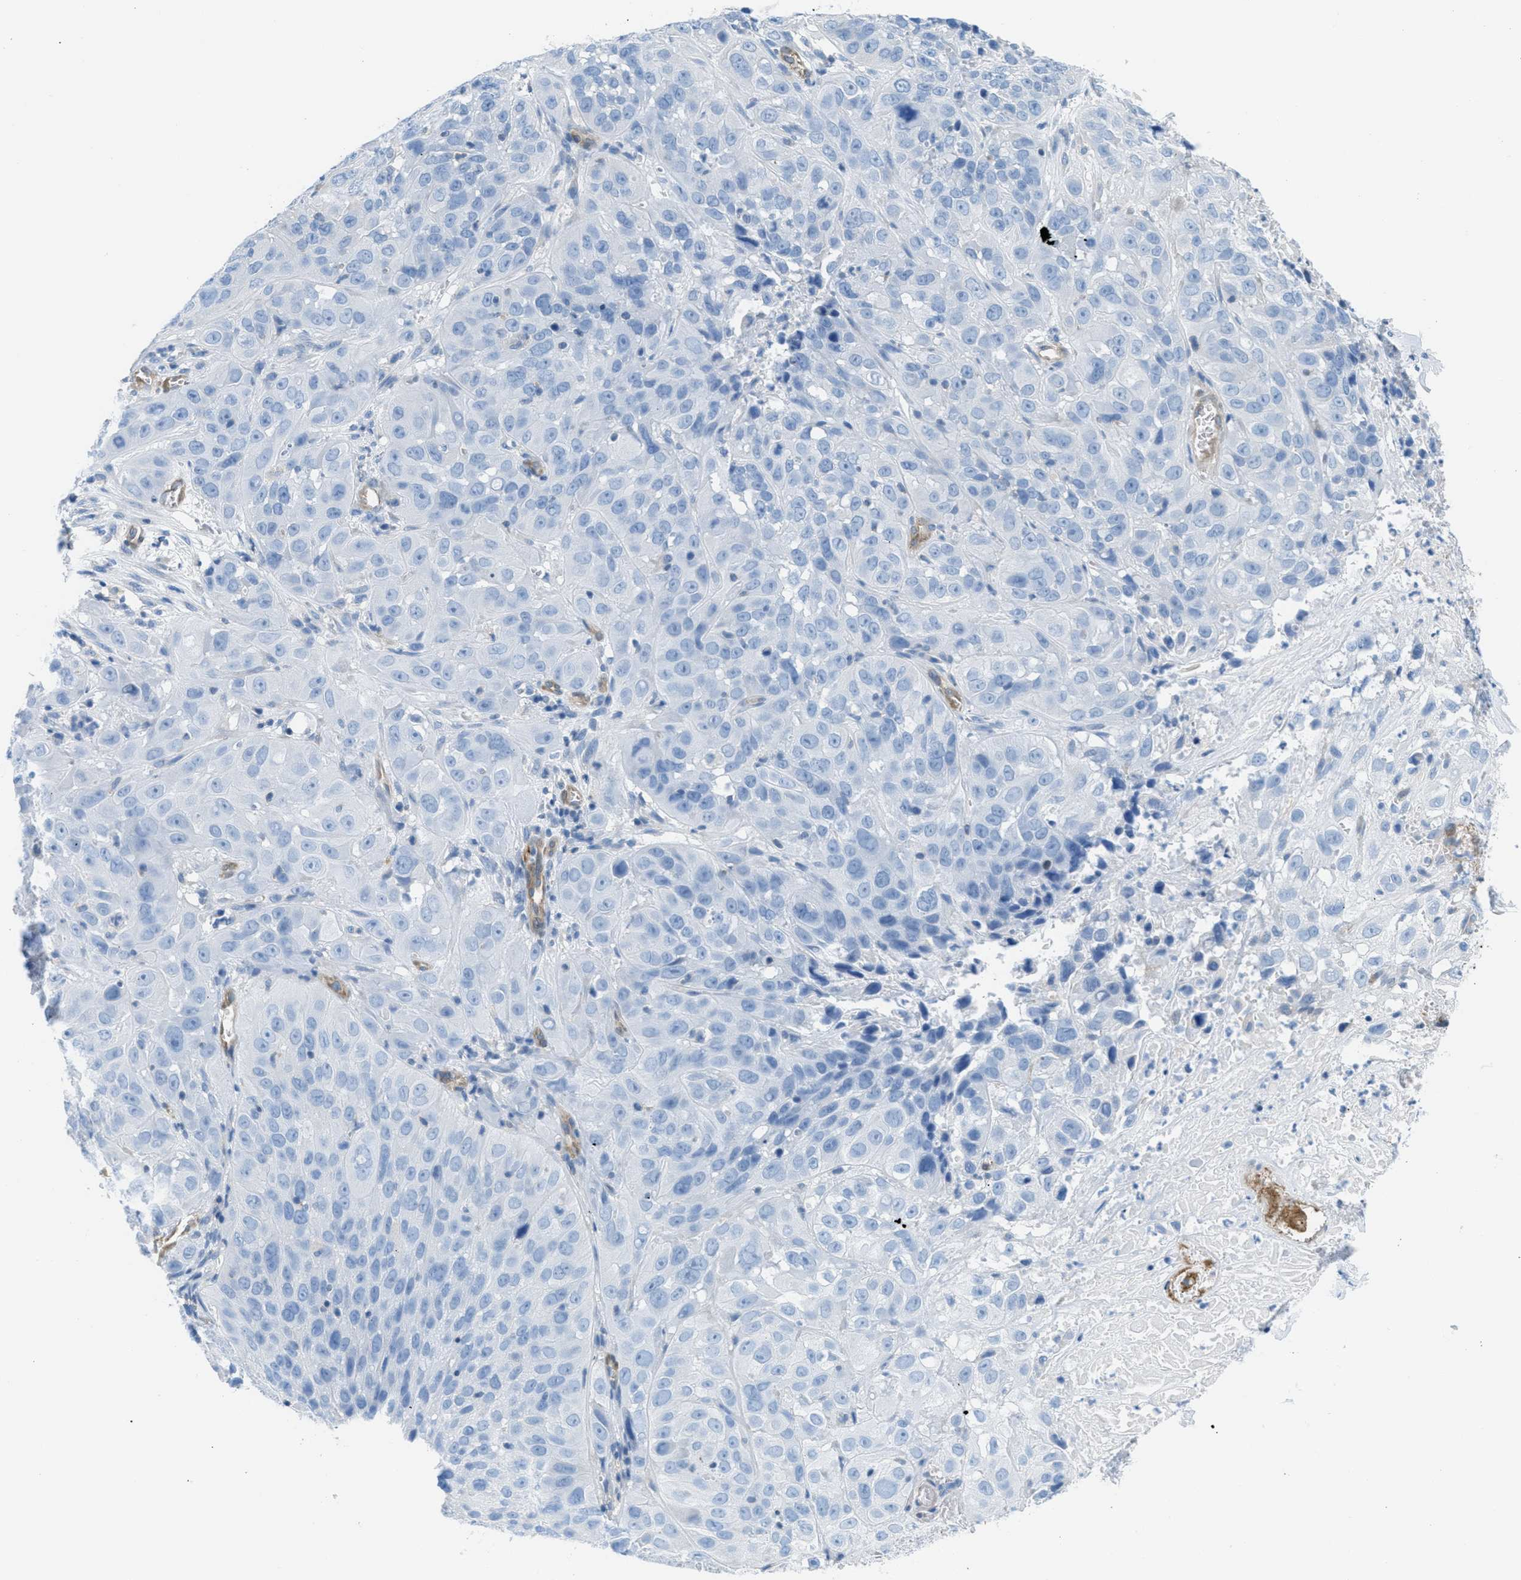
{"staining": {"intensity": "negative", "quantity": "none", "location": "none"}, "tissue": "cervical cancer", "cell_type": "Tumor cells", "image_type": "cancer", "snomed": [{"axis": "morphology", "description": "Squamous cell carcinoma, NOS"}, {"axis": "topography", "description": "Cervix"}], "caption": "There is no significant staining in tumor cells of squamous cell carcinoma (cervical).", "gene": "MAPRE2", "patient": {"sex": "female", "age": 32}}